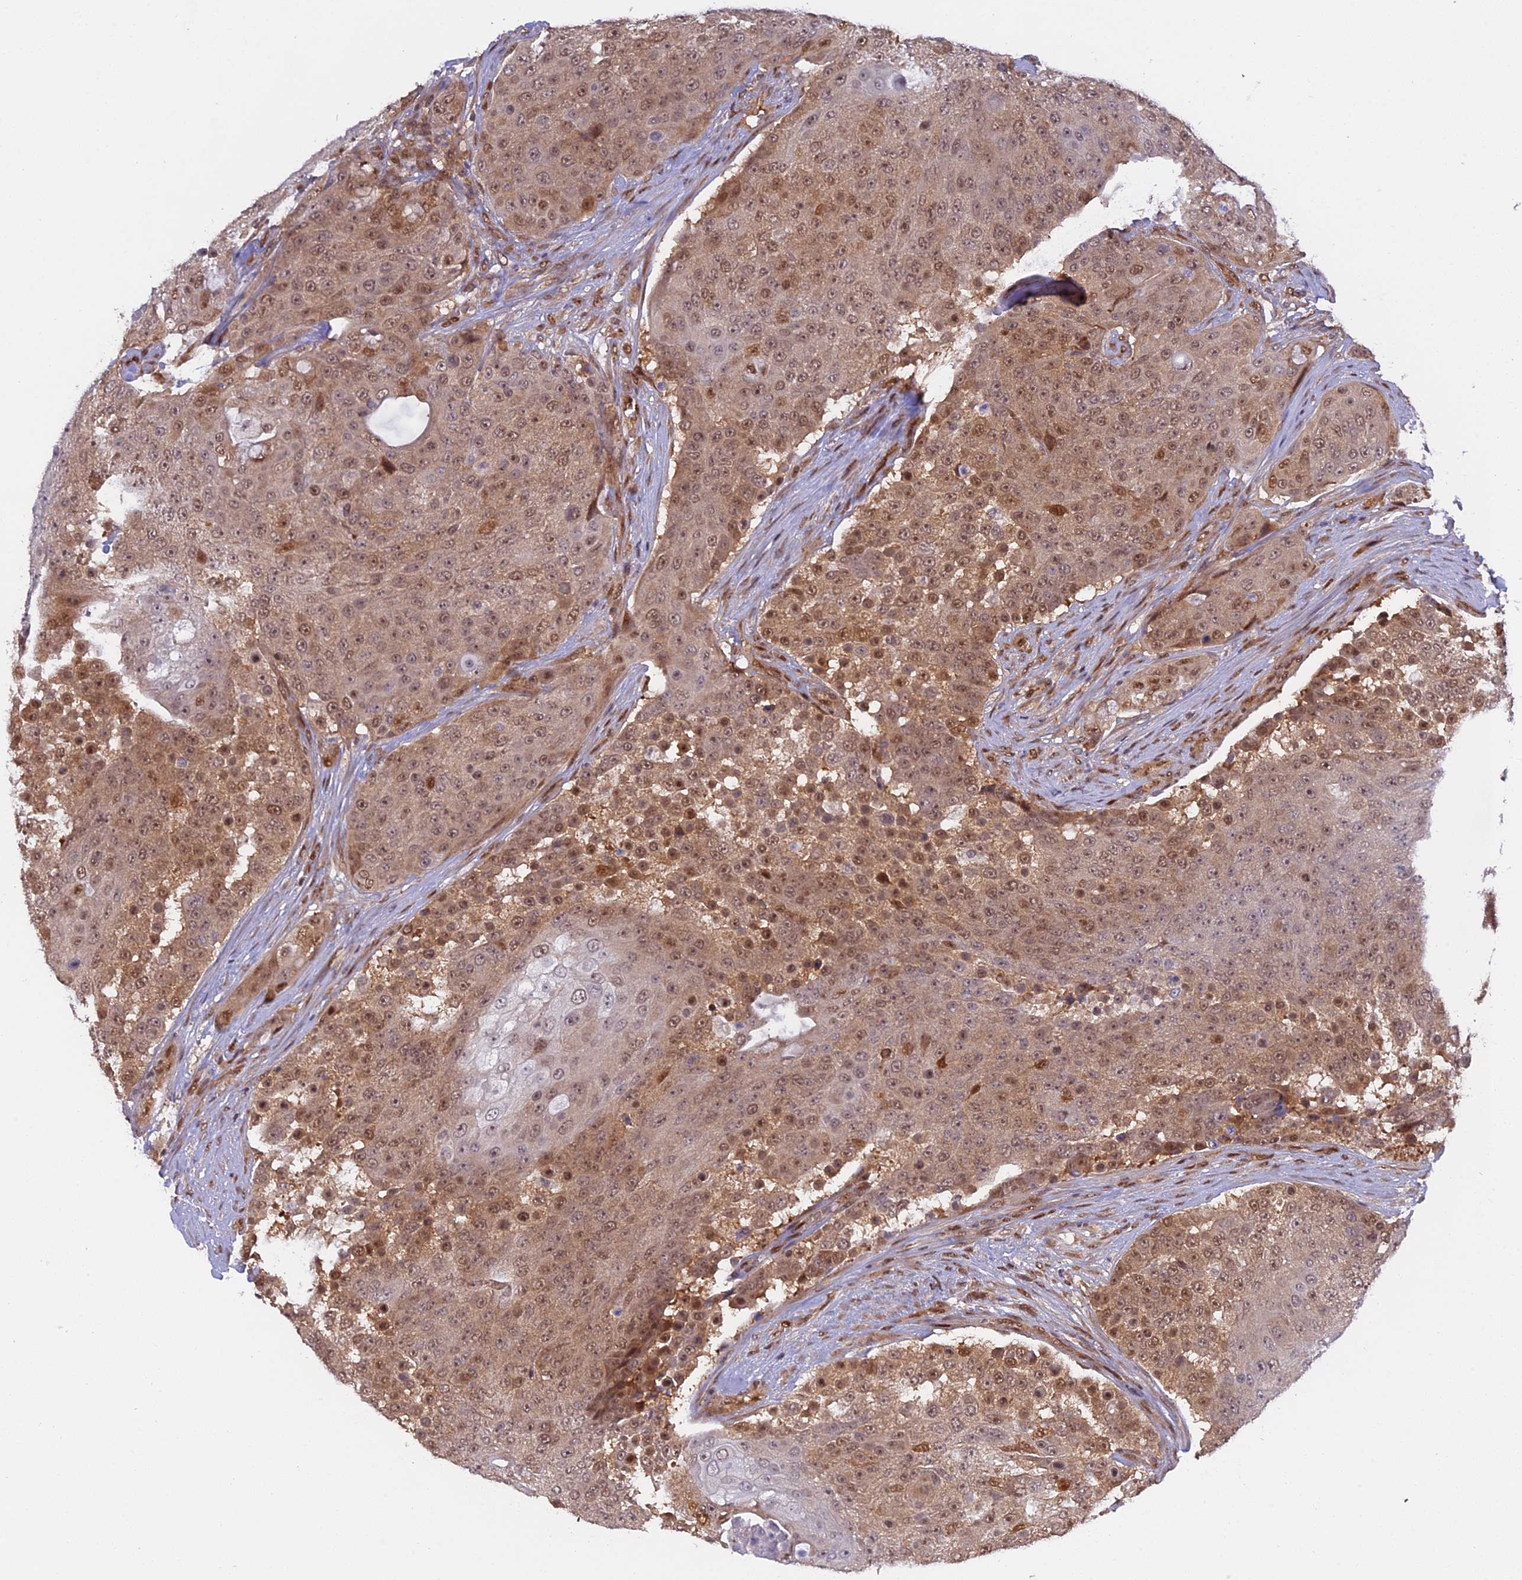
{"staining": {"intensity": "moderate", "quantity": ">75%", "location": "cytoplasmic/membranous,nuclear"}, "tissue": "urothelial cancer", "cell_type": "Tumor cells", "image_type": "cancer", "snomed": [{"axis": "morphology", "description": "Urothelial carcinoma, High grade"}, {"axis": "topography", "description": "Urinary bladder"}], "caption": "Protein analysis of urothelial cancer tissue exhibits moderate cytoplasmic/membranous and nuclear expression in approximately >75% of tumor cells.", "gene": "ZNF428", "patient": {"sex": "female", "age": 63}}